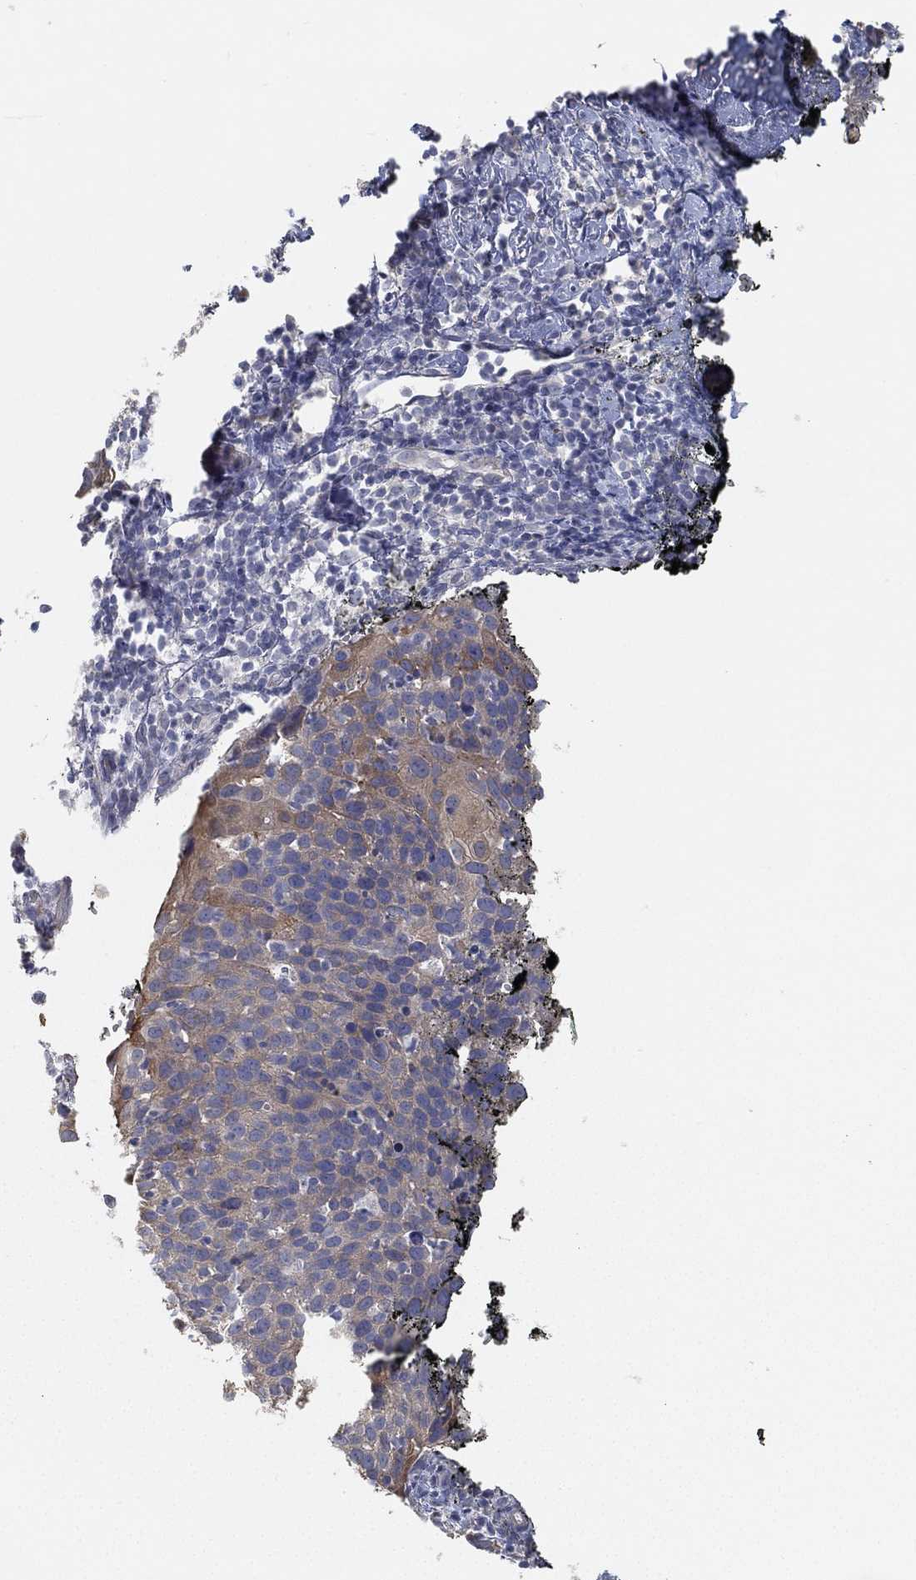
{"staining": {"intensity": "moderate", "quantity": "<25%", "location": "cytoplasmic/membranous"}, "tissue": "cervical cancer", "cell_type": "Tumor cells", "image_type": "cancer", "snomed": [{"axis": "morphology", "description": "Squamous cell carcinoma, NOS"}, {"axis": "topography", "description": "Cervix"}], "caption": "Cervical cancer (squamous cell carcinoma) stained with IHC demonstrates moderate cytoplasmic/membranous positivity in approximately <25% of tumor cells.", "gene": "GPR61", "patient": {"sex": "female", "age": 54}}